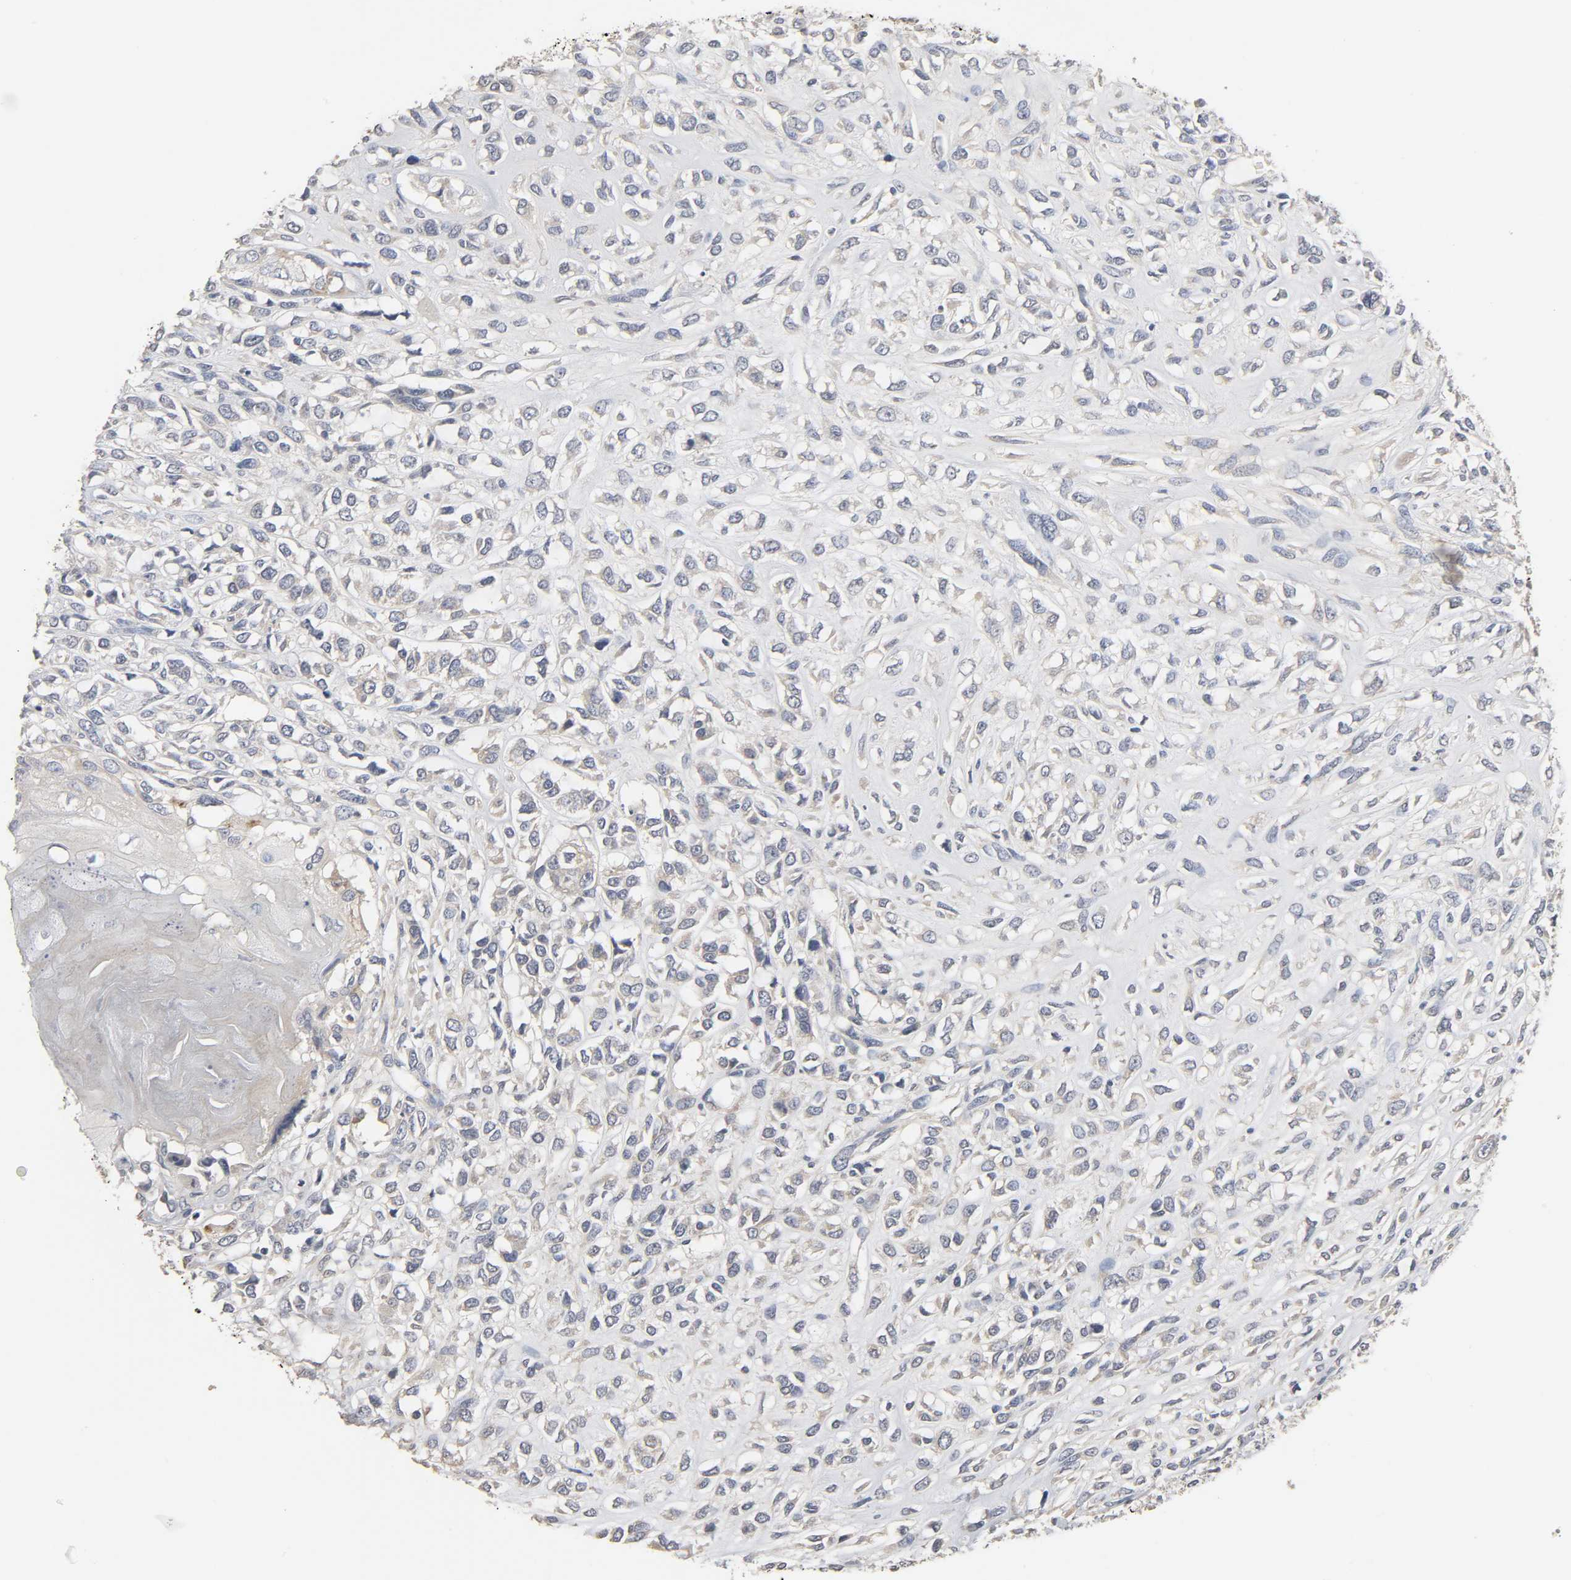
{"staining": {"intensity": "negative", "quantity": "none", "location": "none"}, "tissue": "head and neck cancer", "cell_type": "Tumor cells", "image_type": "cancer", "snomed": [{"axis": "morphology", "description": "Necrosis, NOS"}, {"axis": "morphology", "description": "Neoplasm, malignant, NOS"}, {"axis": "topography", "description": "Salivary gland"}, {"axis": "topography", "description": "Head-Neck"}], "caption": "A histopathology image of head and neck cancer stained for a protein demonstrates no brown staining in tumor cells.", "gene": "SLC10A2", "patient": {"sex": "male", "age": 43}}